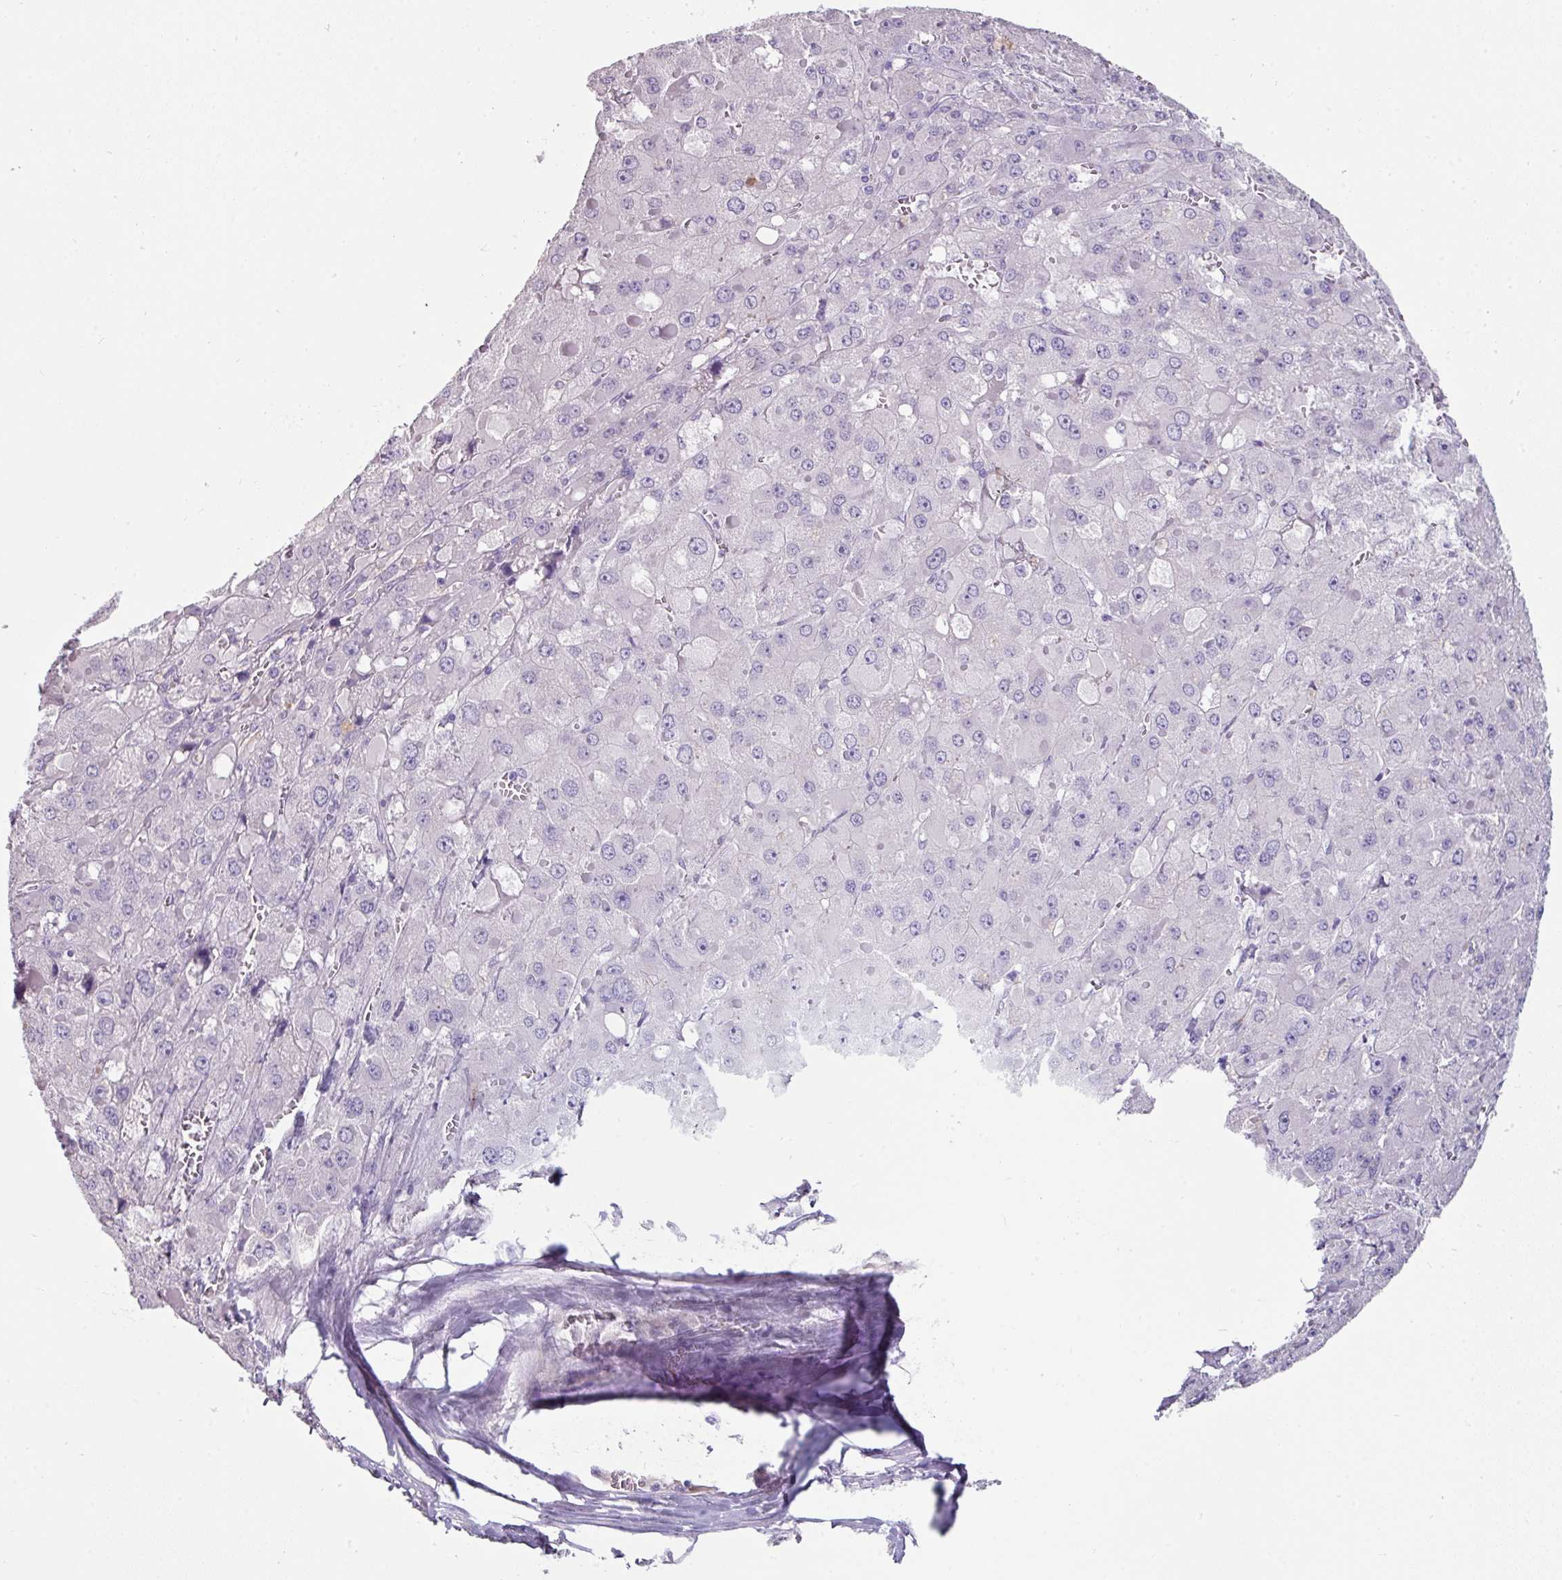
{"staining": {"intensity": "negative", "quantity": "none", "location": "none"}, "tissue": "liver cancer", "cell_type": "Tumor cells", "image_type": "cancer", "snomed": [{"axis": "morphology", "description": "Carcinoma, Hepatocellular, NOS"}, {"axis": "topography", "description": "Liver"}], "caption": "Liver hepatocellular carcinoma was stained to show a protein in brown. There is no significant expression in tumor cells.", "gene": "EYA3", "patient": {"sex": "female", "age": 73}}